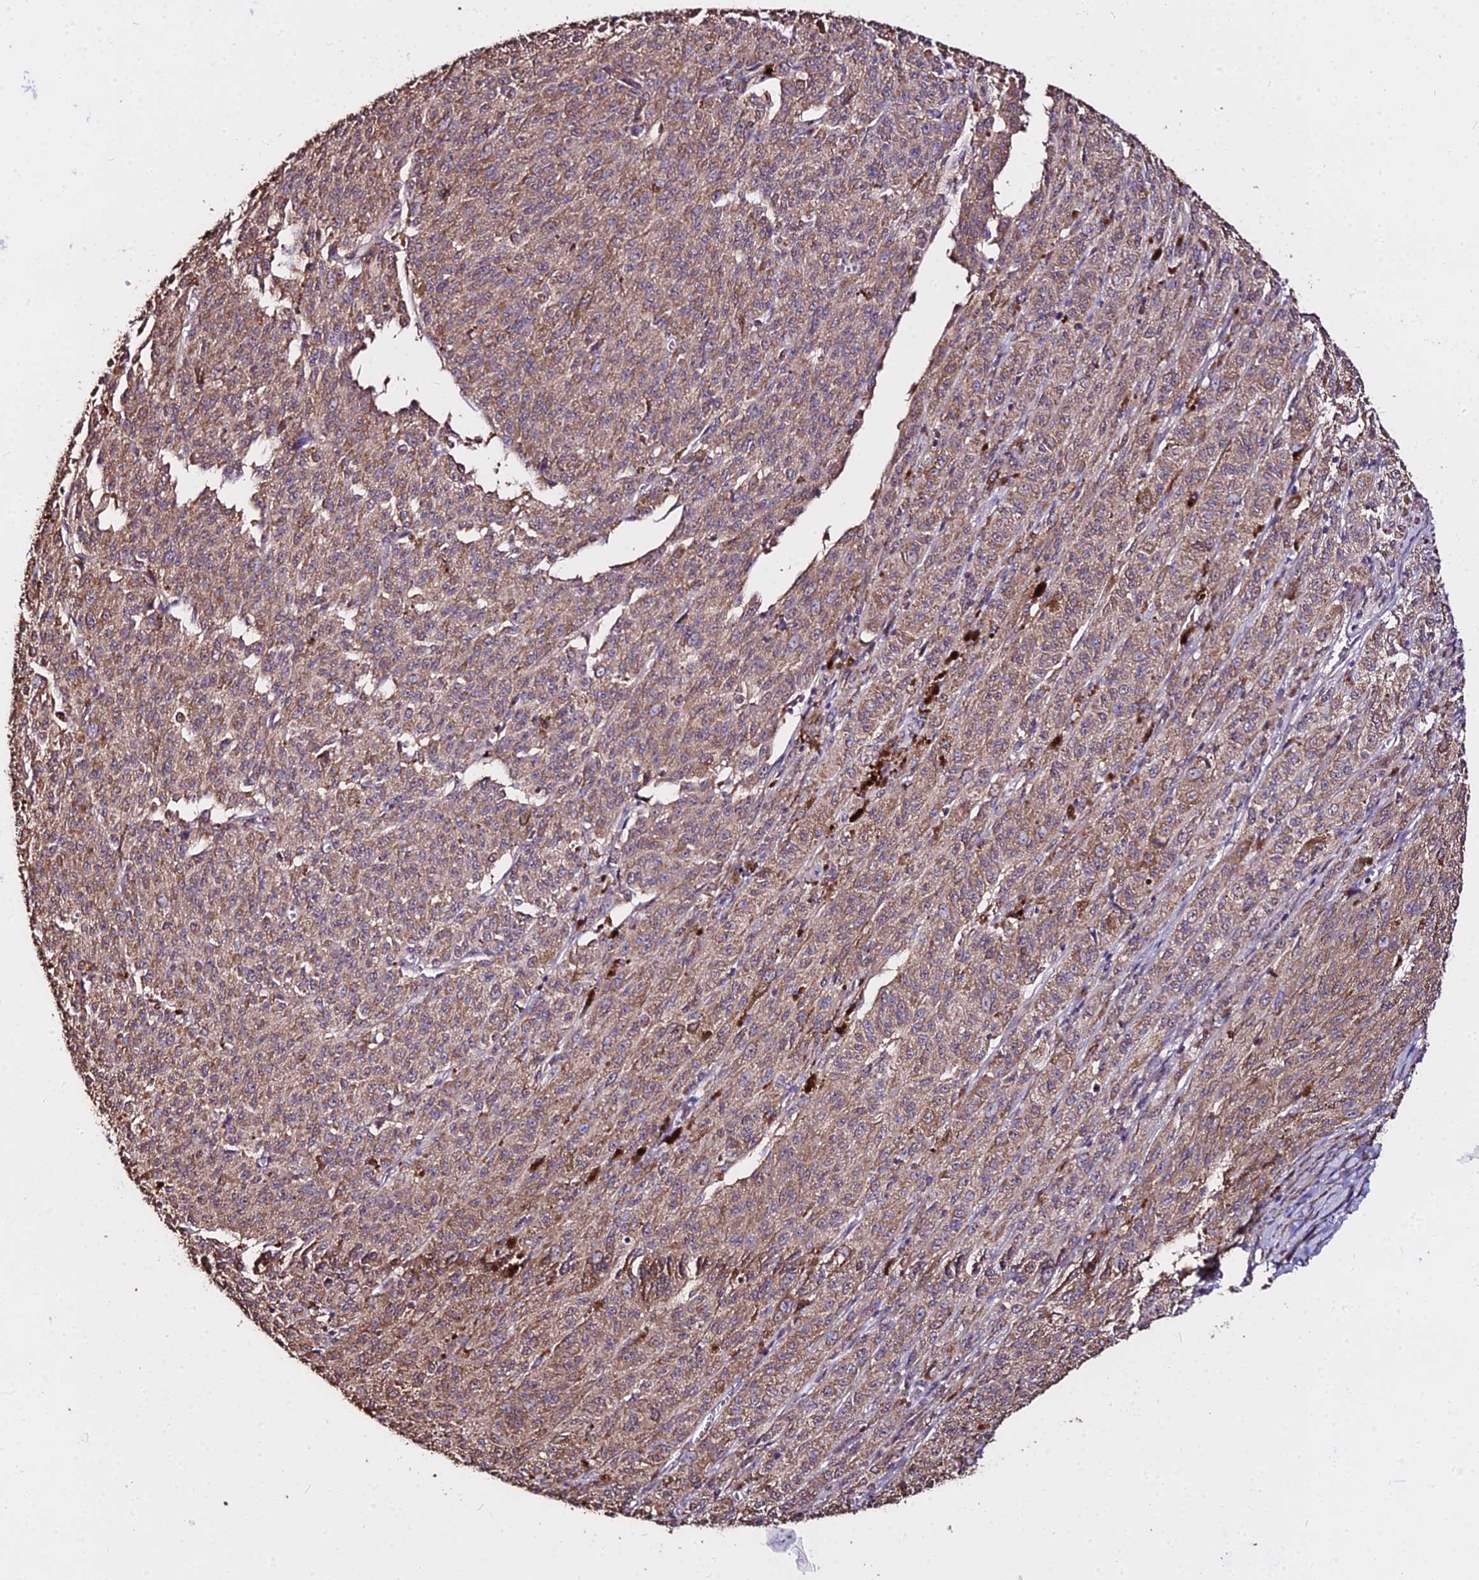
{"staining": {"intensity": "moderate", "quantity": ">75%", "location": "cytoplasmic/membranous"}, "tissue": "melanoma", "cell_type": "Tumor cells", "image_type": "cancer", "snomed": [{"axis": "morphology", "description": "Malignant melanoma, NOS"}, {"axis": "topography", "description": "Skin"}], "caption": "Protein analysis of malignant melanoma tissue demonstrates moderate cytoplasmic/membranous expression in approximately >75% of tumor cells. (brown staining indicates protein expression, while blue staining denotes nuclei).", "gene": "METTL13", "patient": {"sex": "female", "age": 52}}